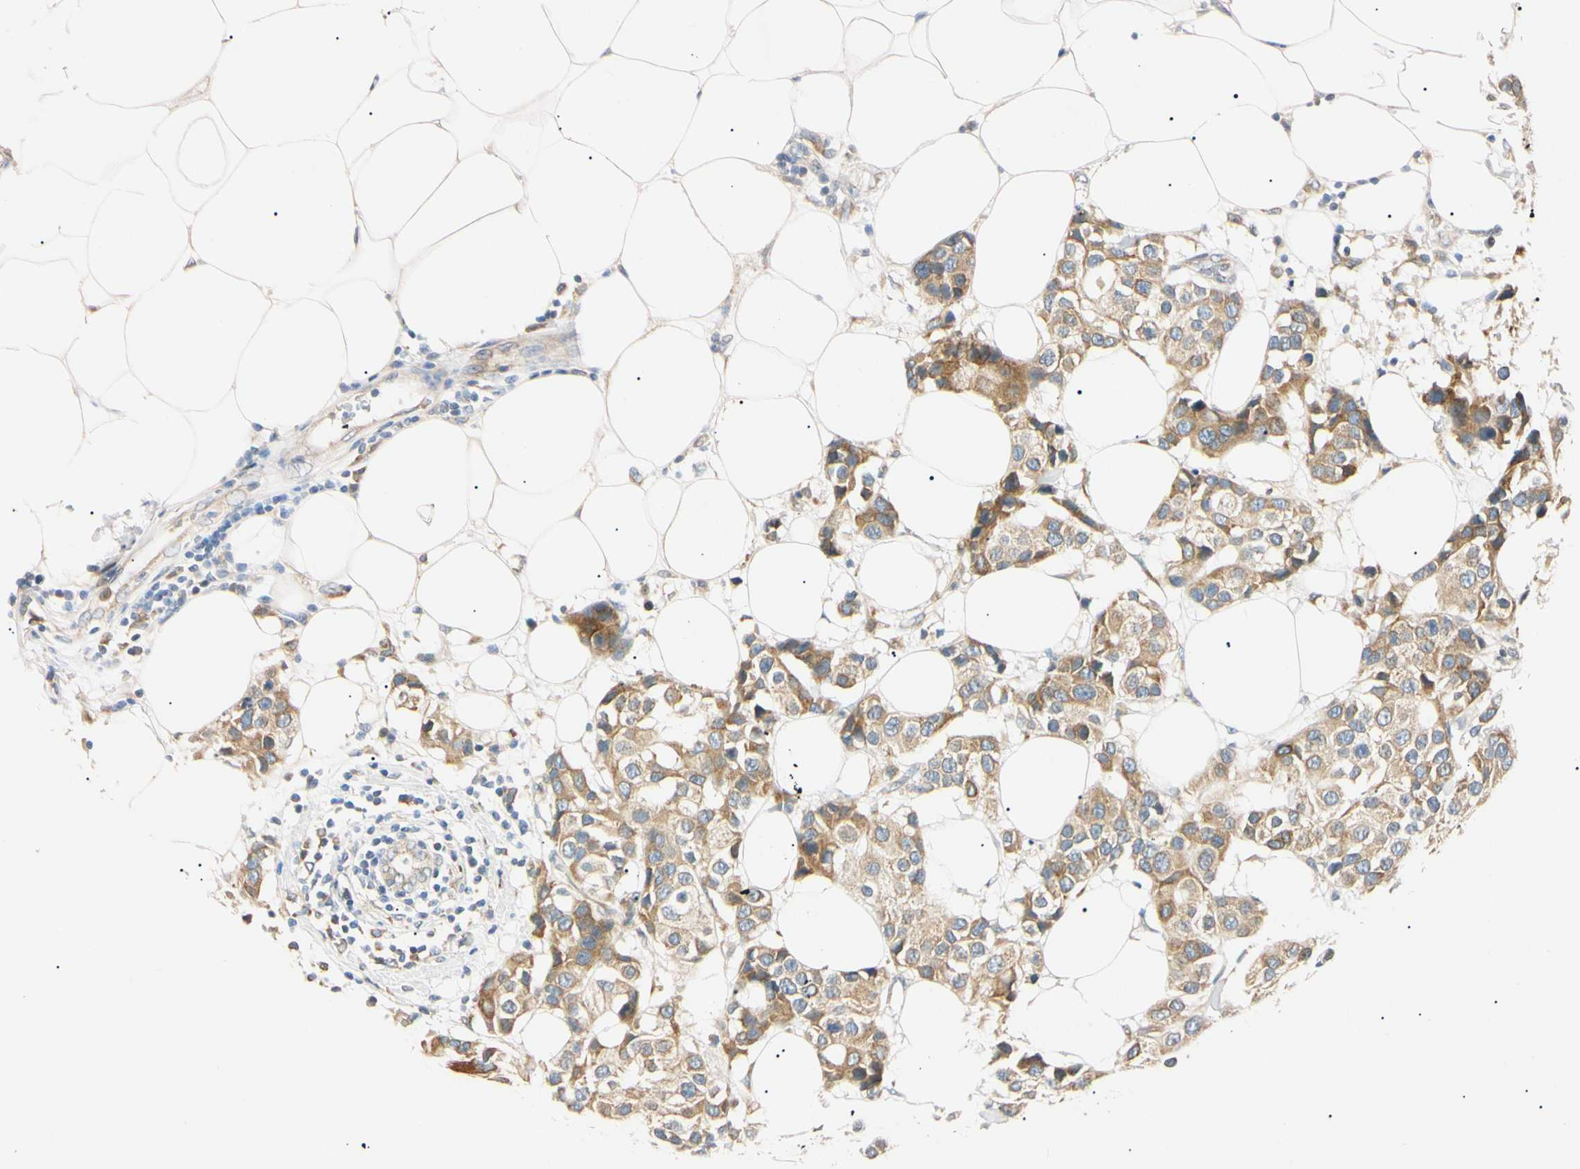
{"staining": {"intensity": "moderate", "quantity": ">75%", "location": "cytoplasmic/membranous"}, "tissue": "breast cancer", "cell_type": "Tumor cells", "image_type": "cancer", "snomed": [{"axis": "morphology", "description": "Normal tissue, NOS"}, {"axis": "morphology", "description": "Duct carcinoma"}, {"axis": "topography", "description": "Breast"}], "caption": "Immunohistochemical staining of human breast infiltrating ductal carcinoma reveals moderate cytoplasmic/membranous protein staining in approximately >75% of tumor cells. (Brightfield microscopy of DAB IHC at high magnification).", "gene": "DNAJB12", "patient": {"sex": "female", "age": 39}}